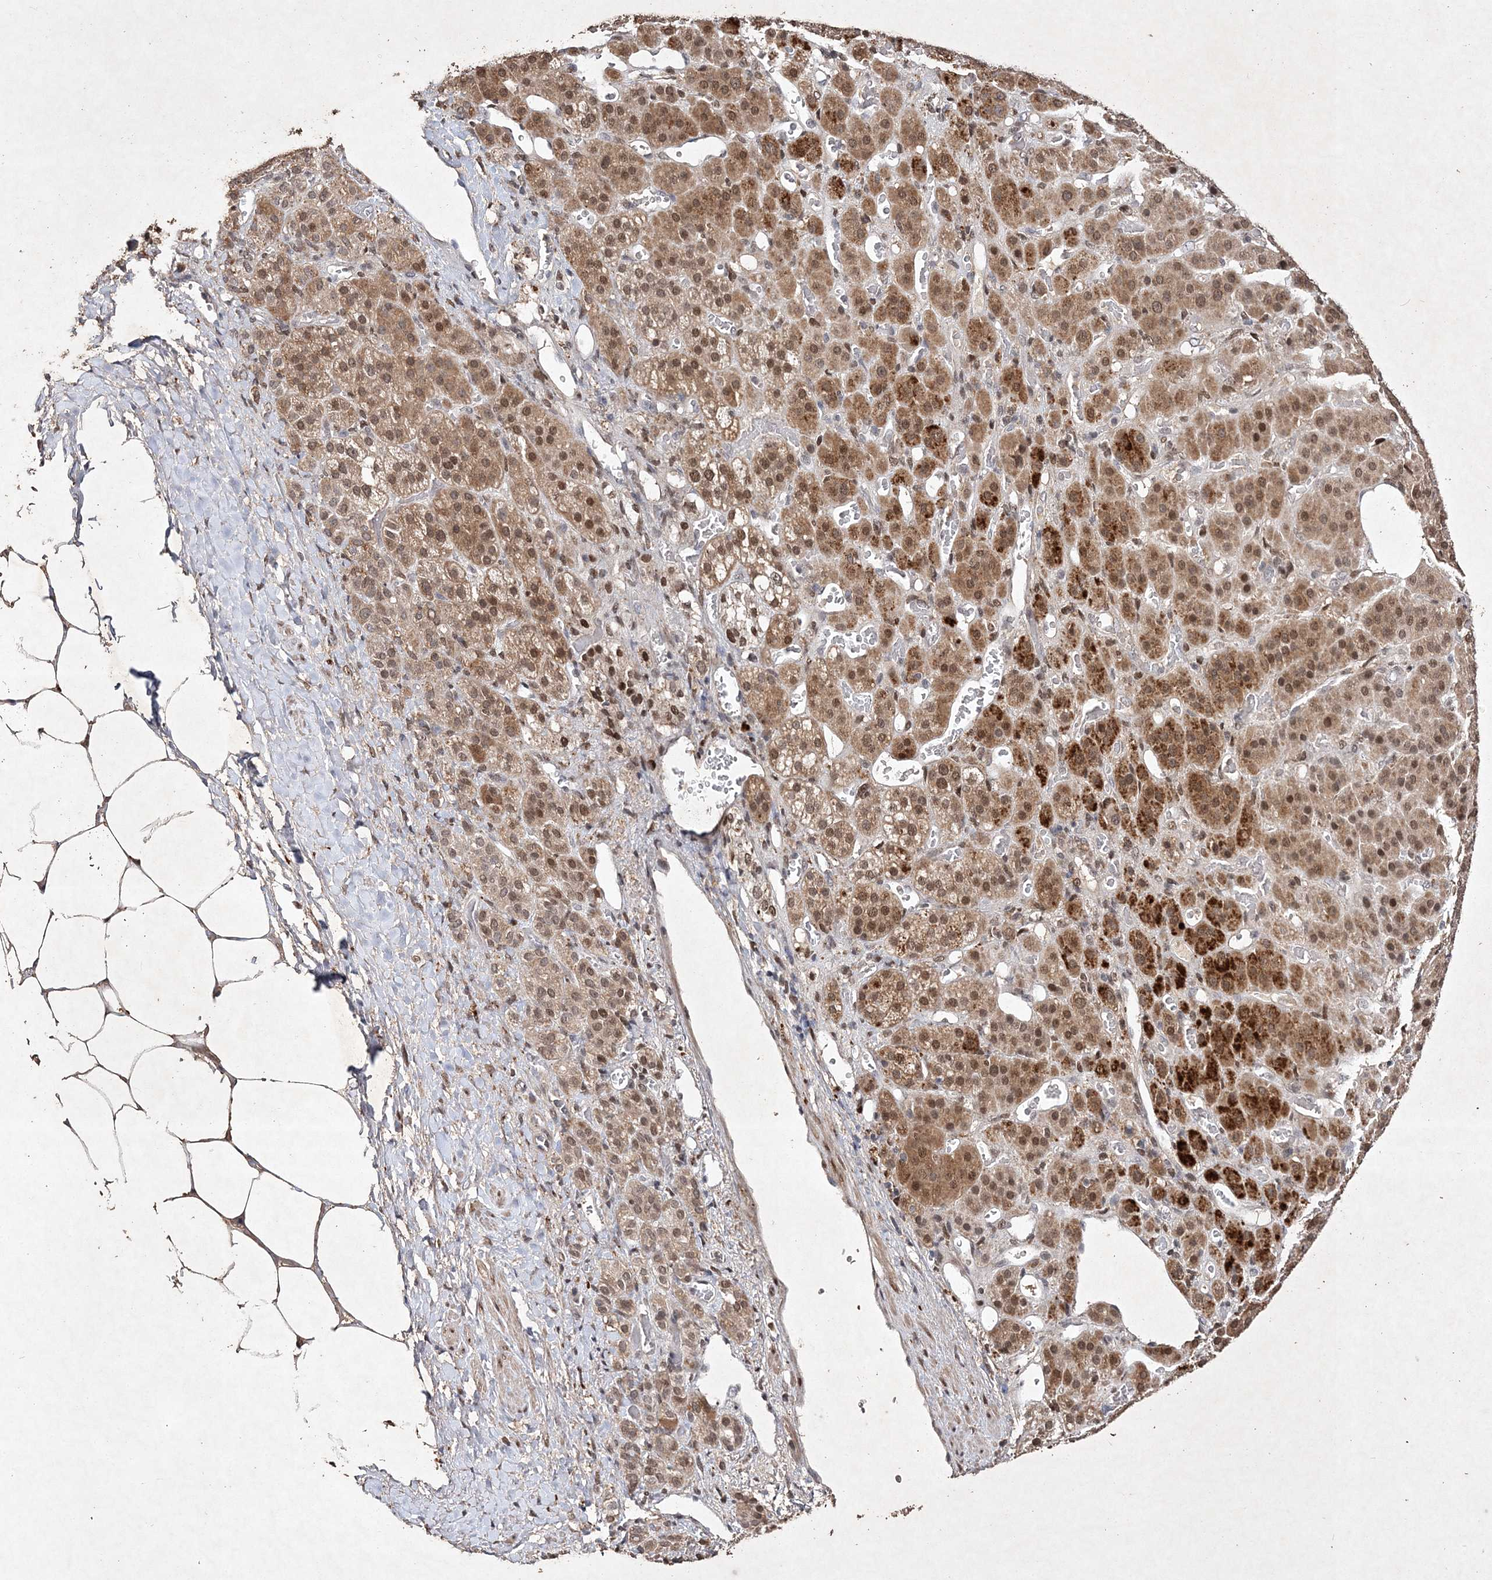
{"staining": {"intensity": "moderate", "quantity": ">75%", "location": "cytoplasmic/membranous"}, "tissue": "adrenal gland", "cell_type": "Glandular cells", "image_type": "normal", "snomed": [{"axis": "morphology", "description": "Normal tissue, NOS"}, {"axis": "topography", "description": "Adrenal gland"}], "caption": "Human adrenal gland stained for a protein (brown) exhibits moderate cytoplasmic/membranous positive positivity in approximately >75% of glandular cells.", "gene": "C3orf38", "patient": {"sex": "male", "age": 57}}